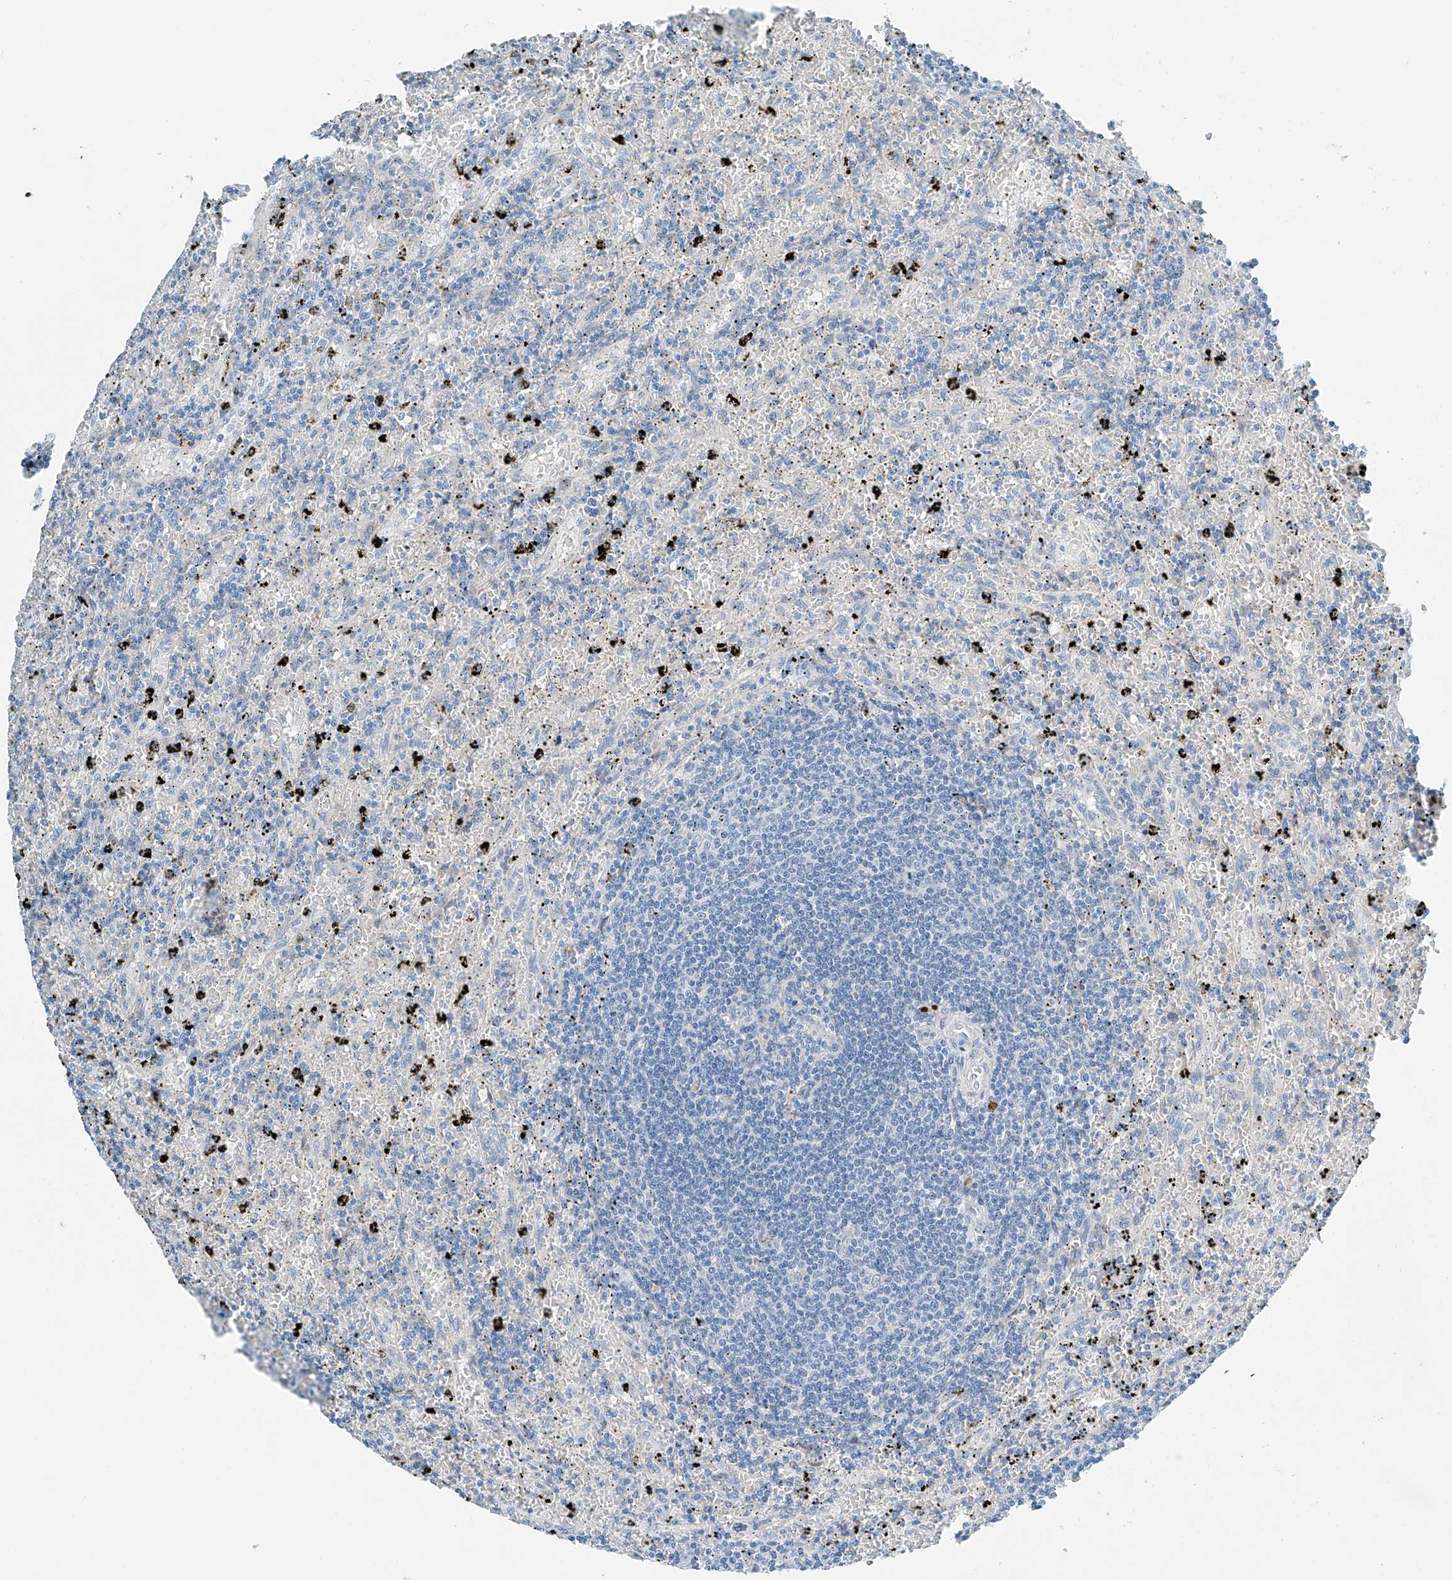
{"staining": {"intensity": "negative", "quantity": "none", "location": "none"}, "tissue": "lymphoma", "cell_type": "Tumor cells", "image_type": "cancer", "snomed": [{"axis": "morphology", "description": "Malignant lymphoma, non-Hodgkin's type, Low grade"}, {"axis": "topography", "description": "Spleen"}], "caption": "This is an IHC micrograph of low-grade malignant lymphoma, non-Hodgkin's type. There is no staining in tumor cells.", "gene": "MDGA1", "patient": {"sex": "male", "age": 76}}